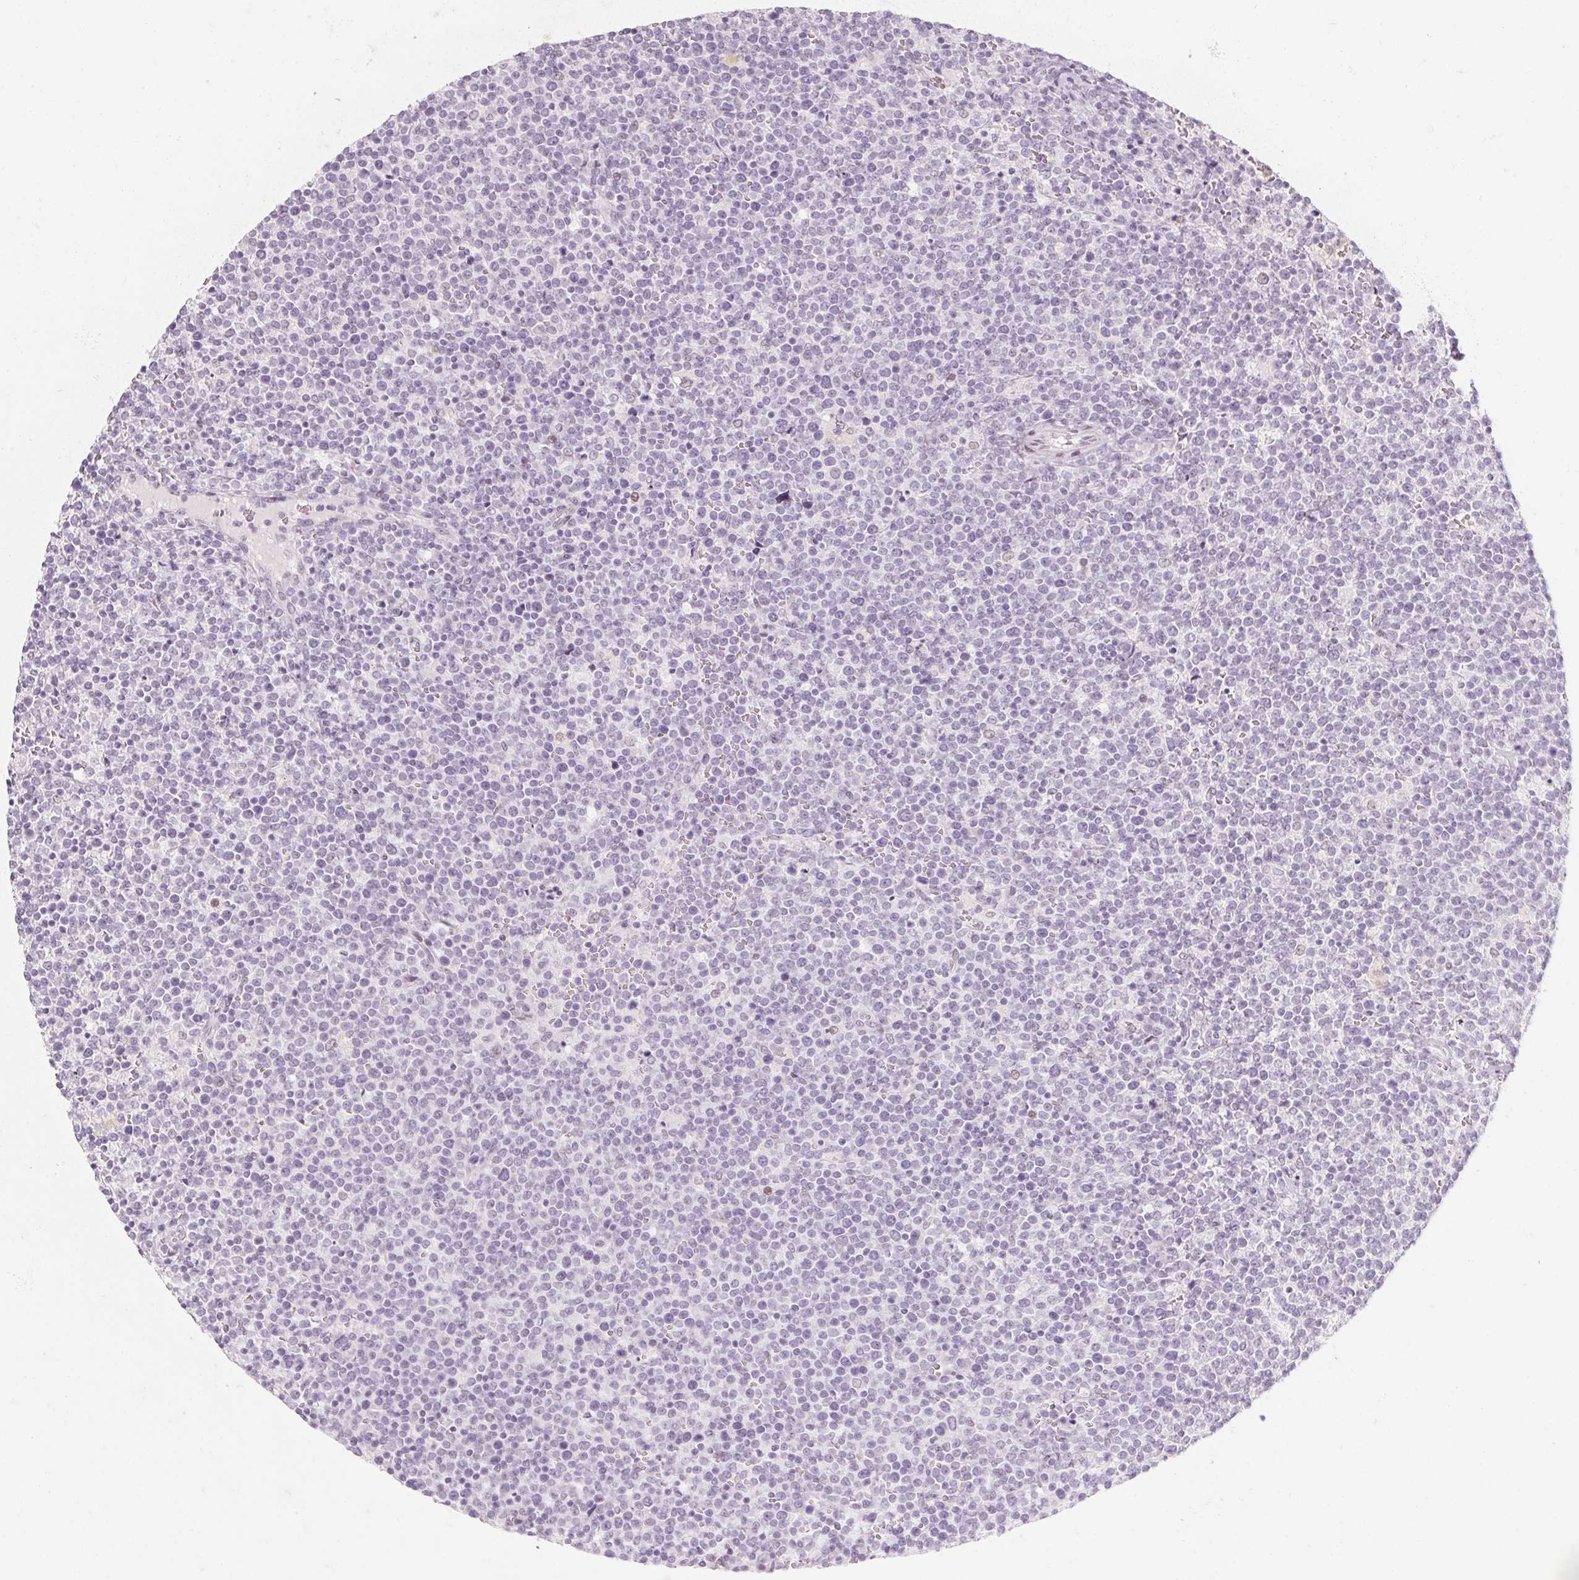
{"staining": {"intensity": "negative", "quantity": "none", "location": "none"}, "tissue": "lymphoma", "cell_type": "Tumor cells", "image_type": "cancer", "snomed": [{"axis": "morphology", "description": "Malignant lymphoma, non-Hodgkin's type, High grade"}, {"axis": "topography", "description": "Lymph node"}], "caption": "Protein analysis of lymphoma reveals no significant positivity in tumor cells. (DAB immunohistochemistry visualized using brightfield microscopy, high magnification).", "gene": "KCNQ2", "patient": {"sex": "male", "age": 61}}